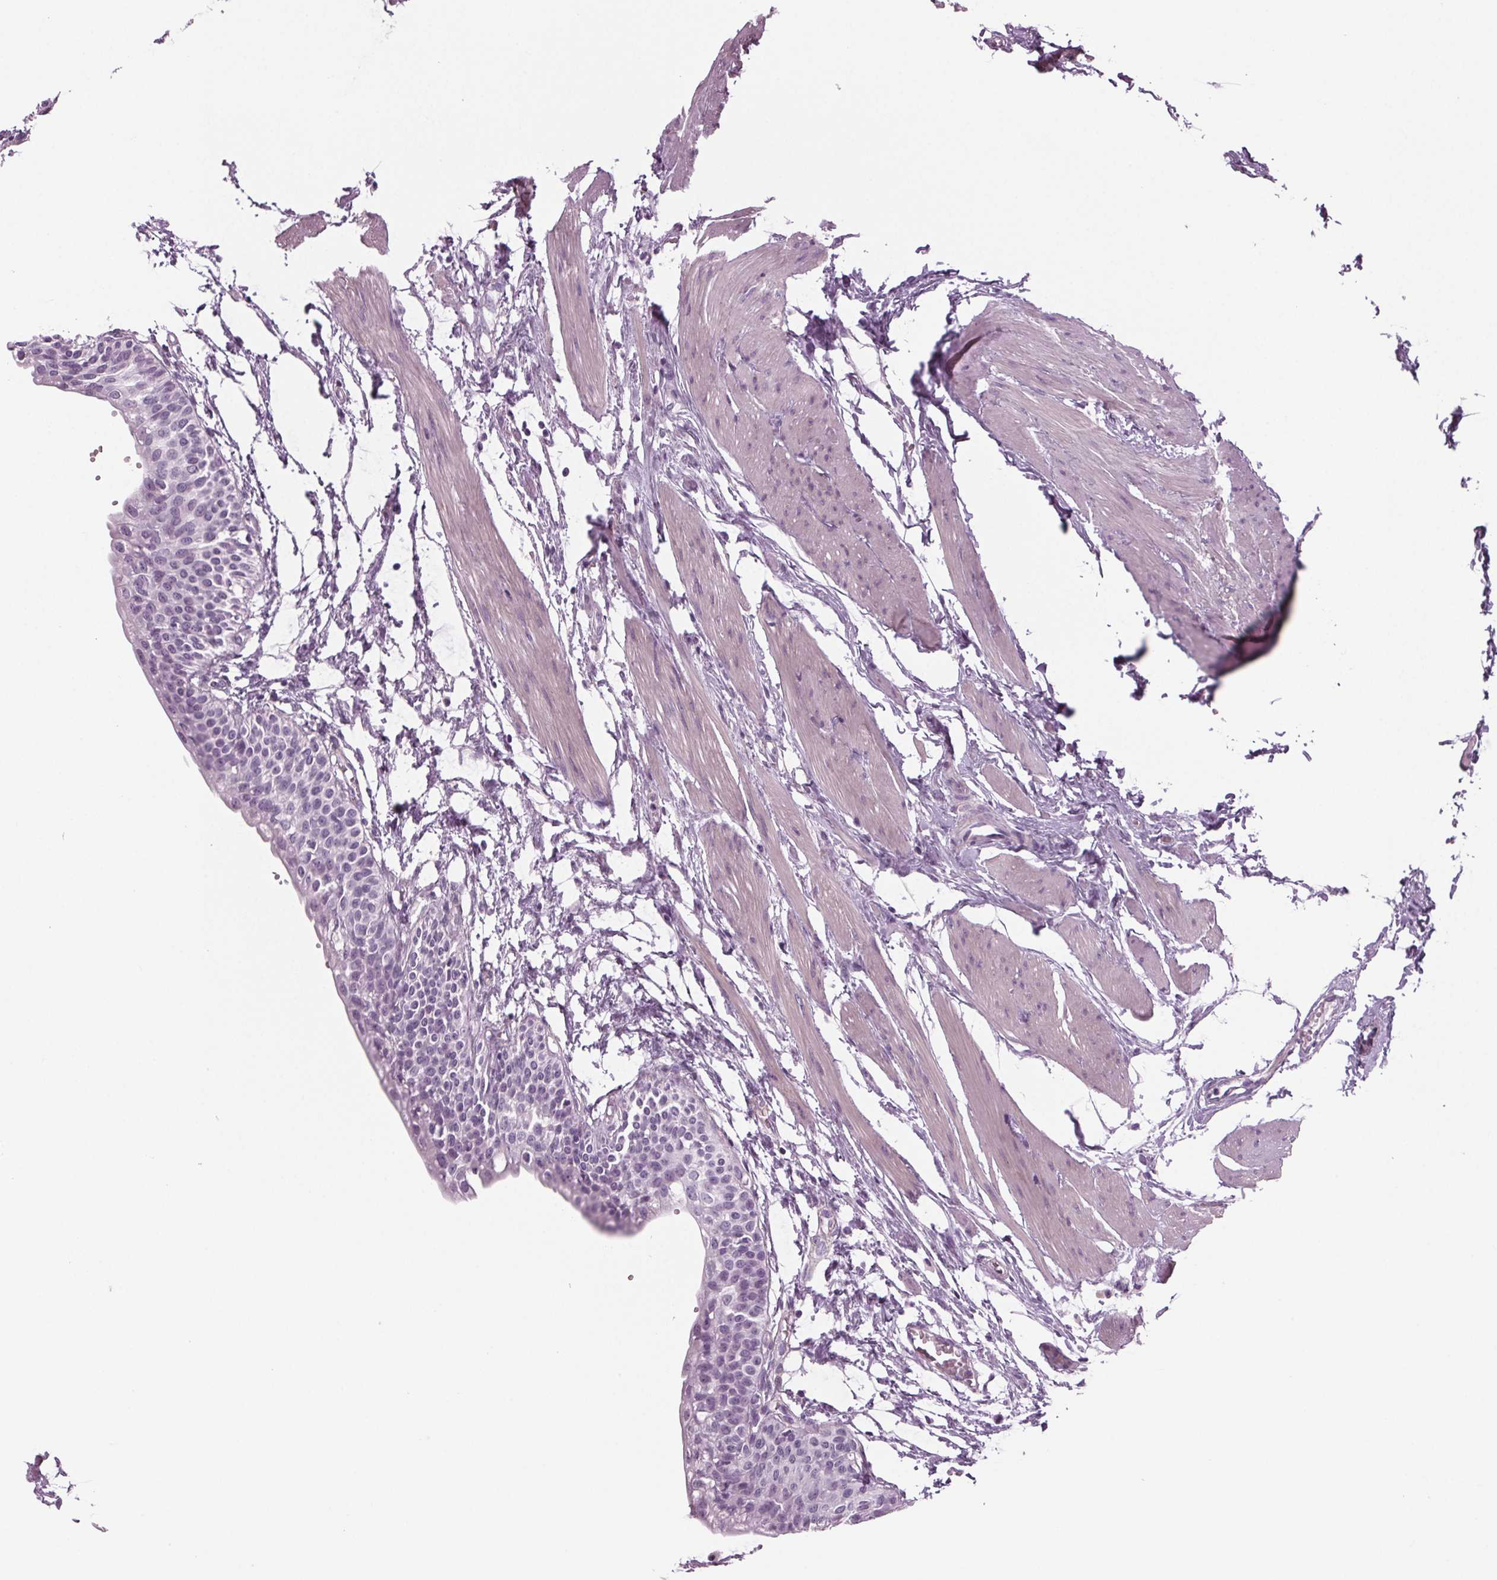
{"staining": {"intensity": "negative", "quantity": "none", "location": "none"}, "tissue": "urinary bladder", "cell_type": "Urothelial cells", "image_type": "normal", "snomed": [{"axis": "morphology", "description": "Normal tissue, NOS"}, {"axis": "topography", "description": "Urinary bladder"}, {"axis": "topography", "description": "Peripheral nerve tissue"}], "caption": "Immunohistochemistry (IHC) micrograph of benign urinary bladder: urinary bladder stained with DAB exhibits no significant protein staining in urothelial cells.", "gene": "BHLHE22", "patient": {"sex": "male", "age": 55}}